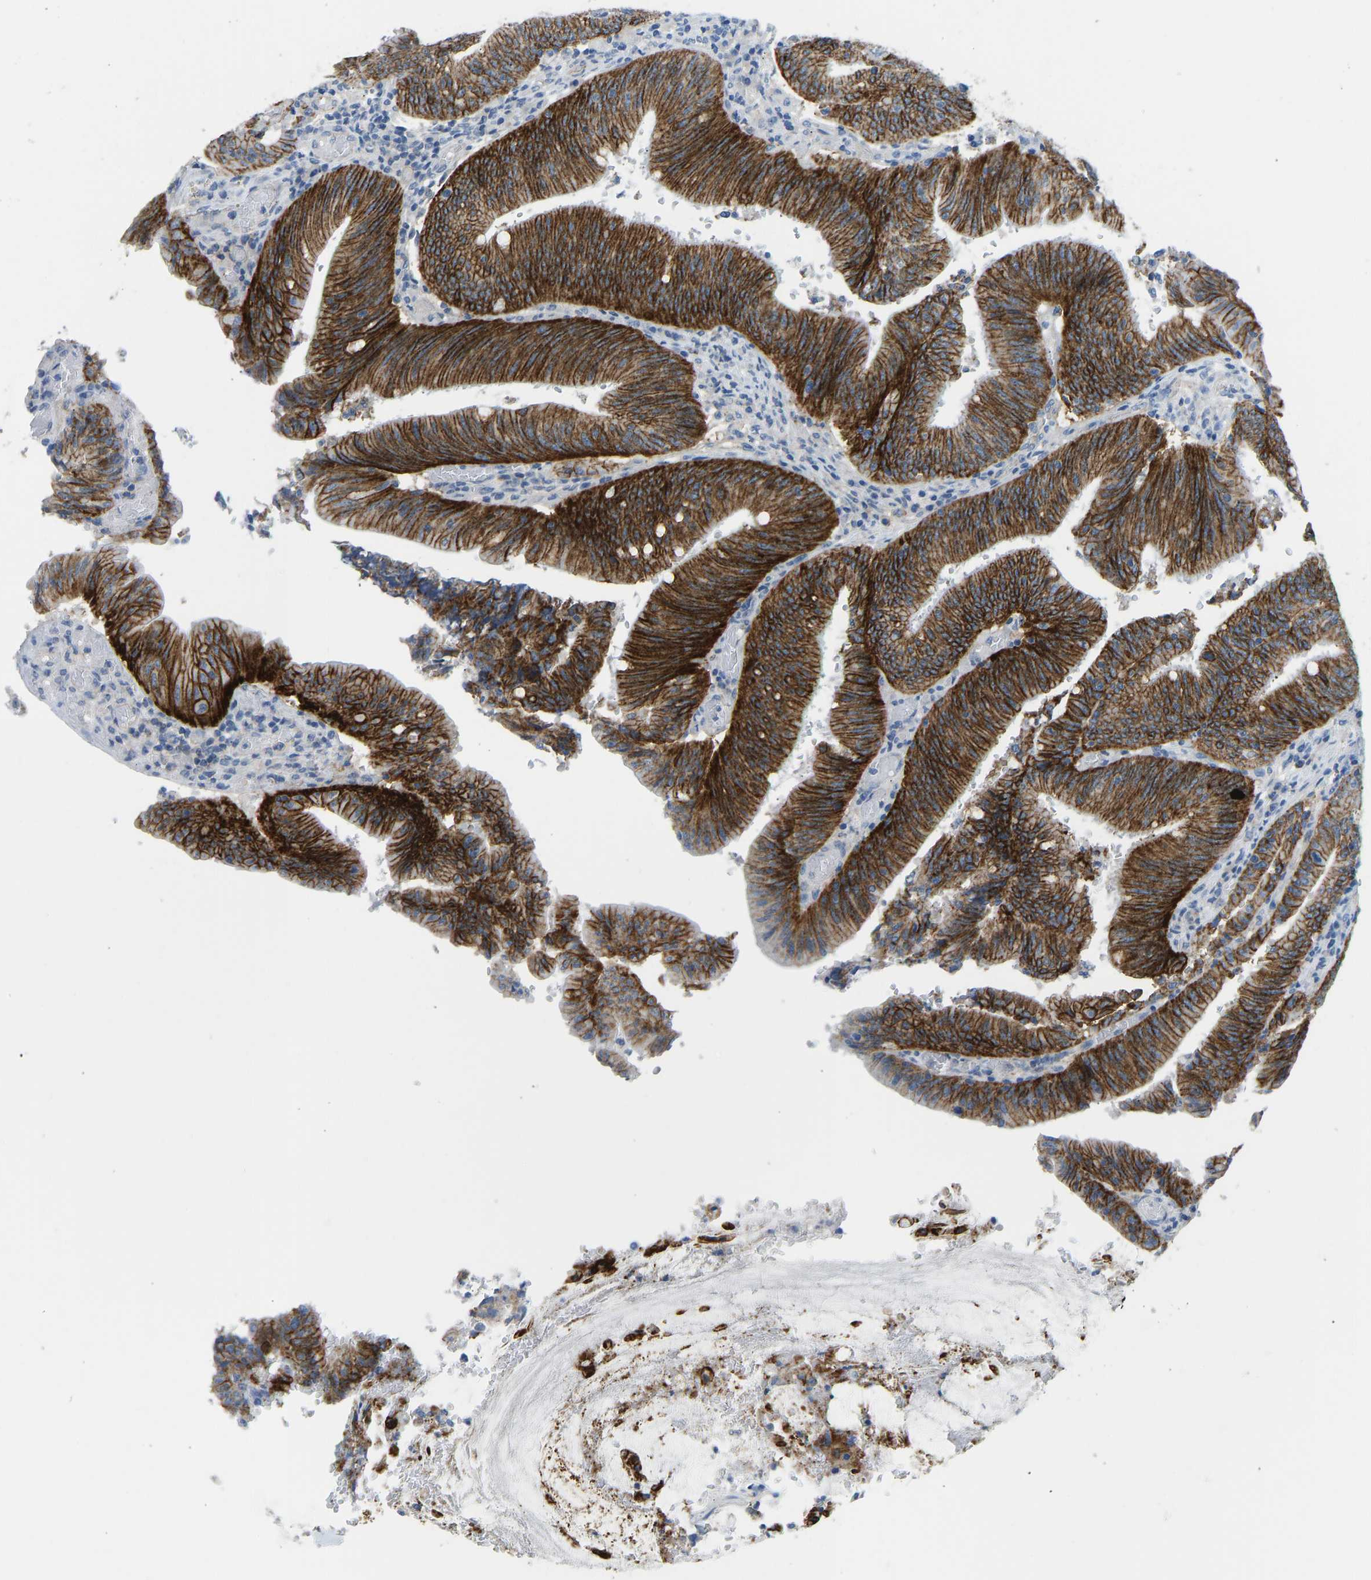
{"staining": {"intensity": "strong", "quantity": ">75%", "location": "cytoplasmic/membranous"}, "tissue": "colorectal cancer", "cell_type": "Tumor cells", "image_type": "cancer", "snomed": [{"axis": "morphology", "description": "Normal tissue, NOS"}, {"axis": "morphology", "description": "Adenocarcinoma, NOS"}, {"axis": "topography", "description": "Rectum"}], "caption": "DAB (3,3'-diaminobenzidine) immunohistochemical staining of colorectal adenocarcinoma demonstrates strong cytoplasmic/membranous protein expression in about >75% of tumor cells. Nuclei are stained in blue.", "gene": "ATP1A1", "patient": {"sex": "female", "age": 66}}